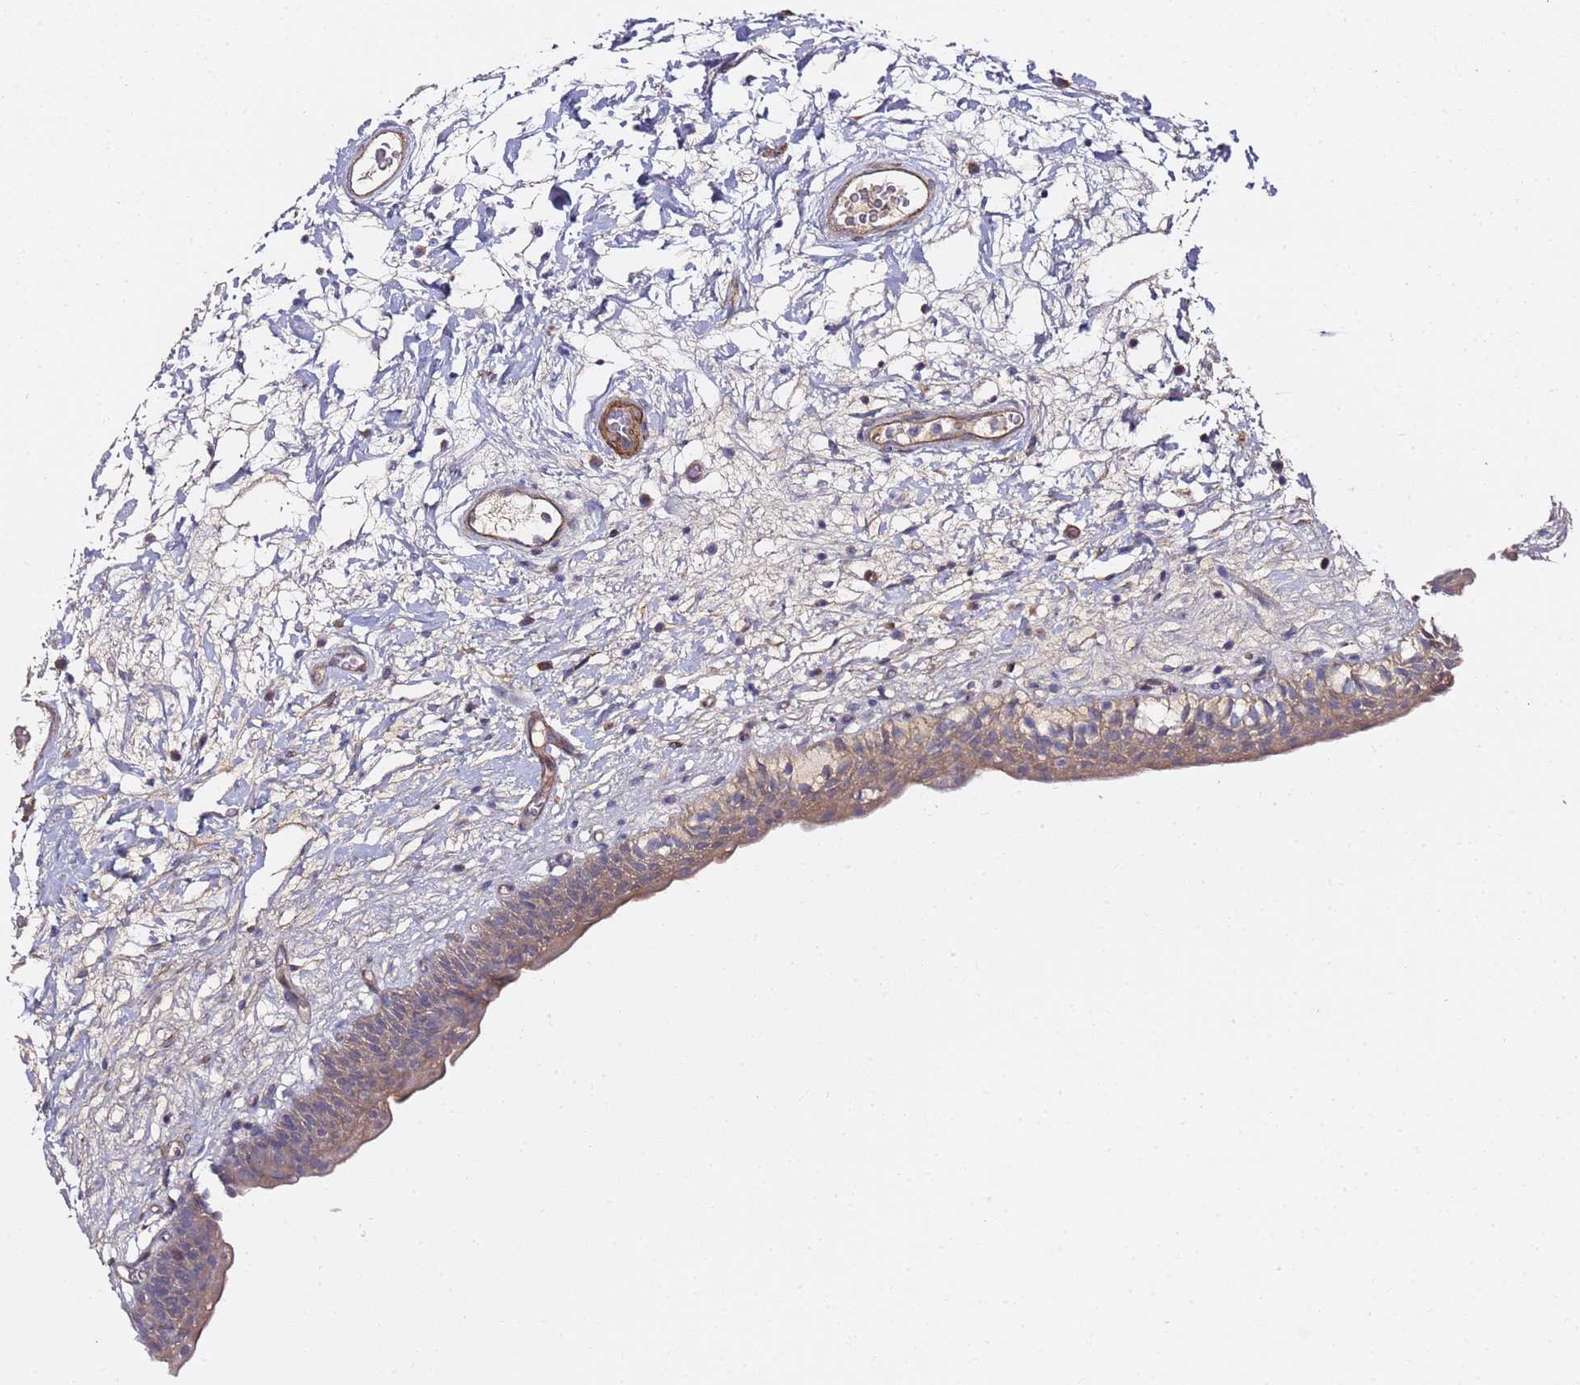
{"staining": {"intensity": "weak", "quantity": ">75%", "location": "cytoplasmic/membranous"}, "tissue": "urinary bladder", "cell_type": "Urothelial cells", "image_type": "normal", "snomed": [{"axis": "morphology", "description": "Normal tissue, NOS"}, {"axis": "topography", "description": "Urinary bladder"}], "caption": "Approximately >75% of urothelial cells in normal human urinary bladder demonstrate weak cytoplasmic/membranous protein positivity as visualized by brown immunohistochemical staining.", "gene": "EPS8L1", "patient": {"sex": "male", "age": 83}}